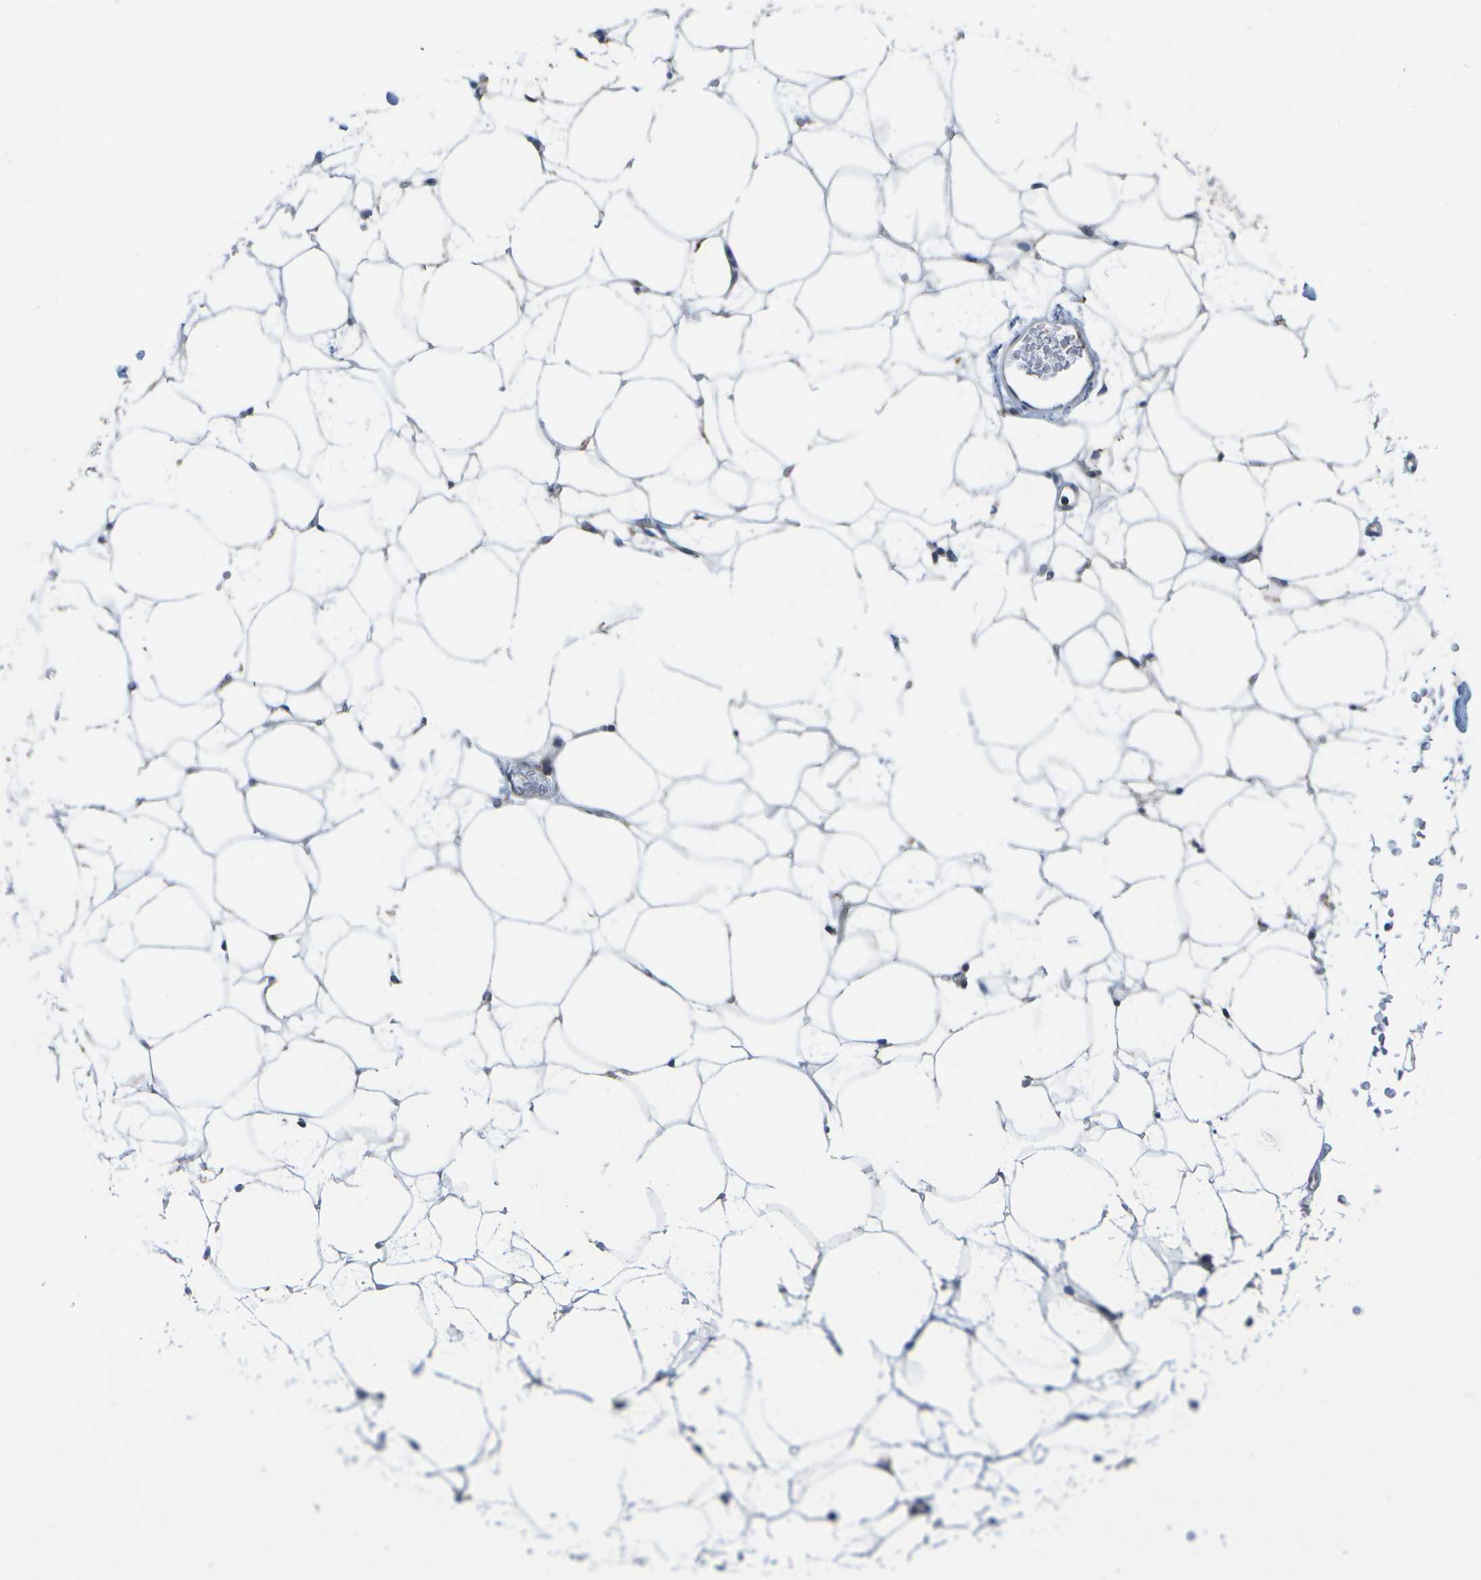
{"staining": {"intensity": "moderate", "quantity": "25%-75%", "location": "cytoplasmic/membranous"}, "tissue": "adipose tissue", "cell_type": "Adipocytes", "image_type": "normal", "snomed": [{"axis": "morphology", "description": "Normal tissue, NOS"}, {"axis": "topography", "description": "Breast"}, {"axis": "topography", "description": "Soft tissue"}], "caption": "About 25%-75% of adipocytes in unremarkable adipose tissue demonstrate moderate cytoplasmic/membranous protein staining as visualized by brown immunohistochemical staining.", "gene": "DPM3", "patient": {"sex": "female", "age": 75}}